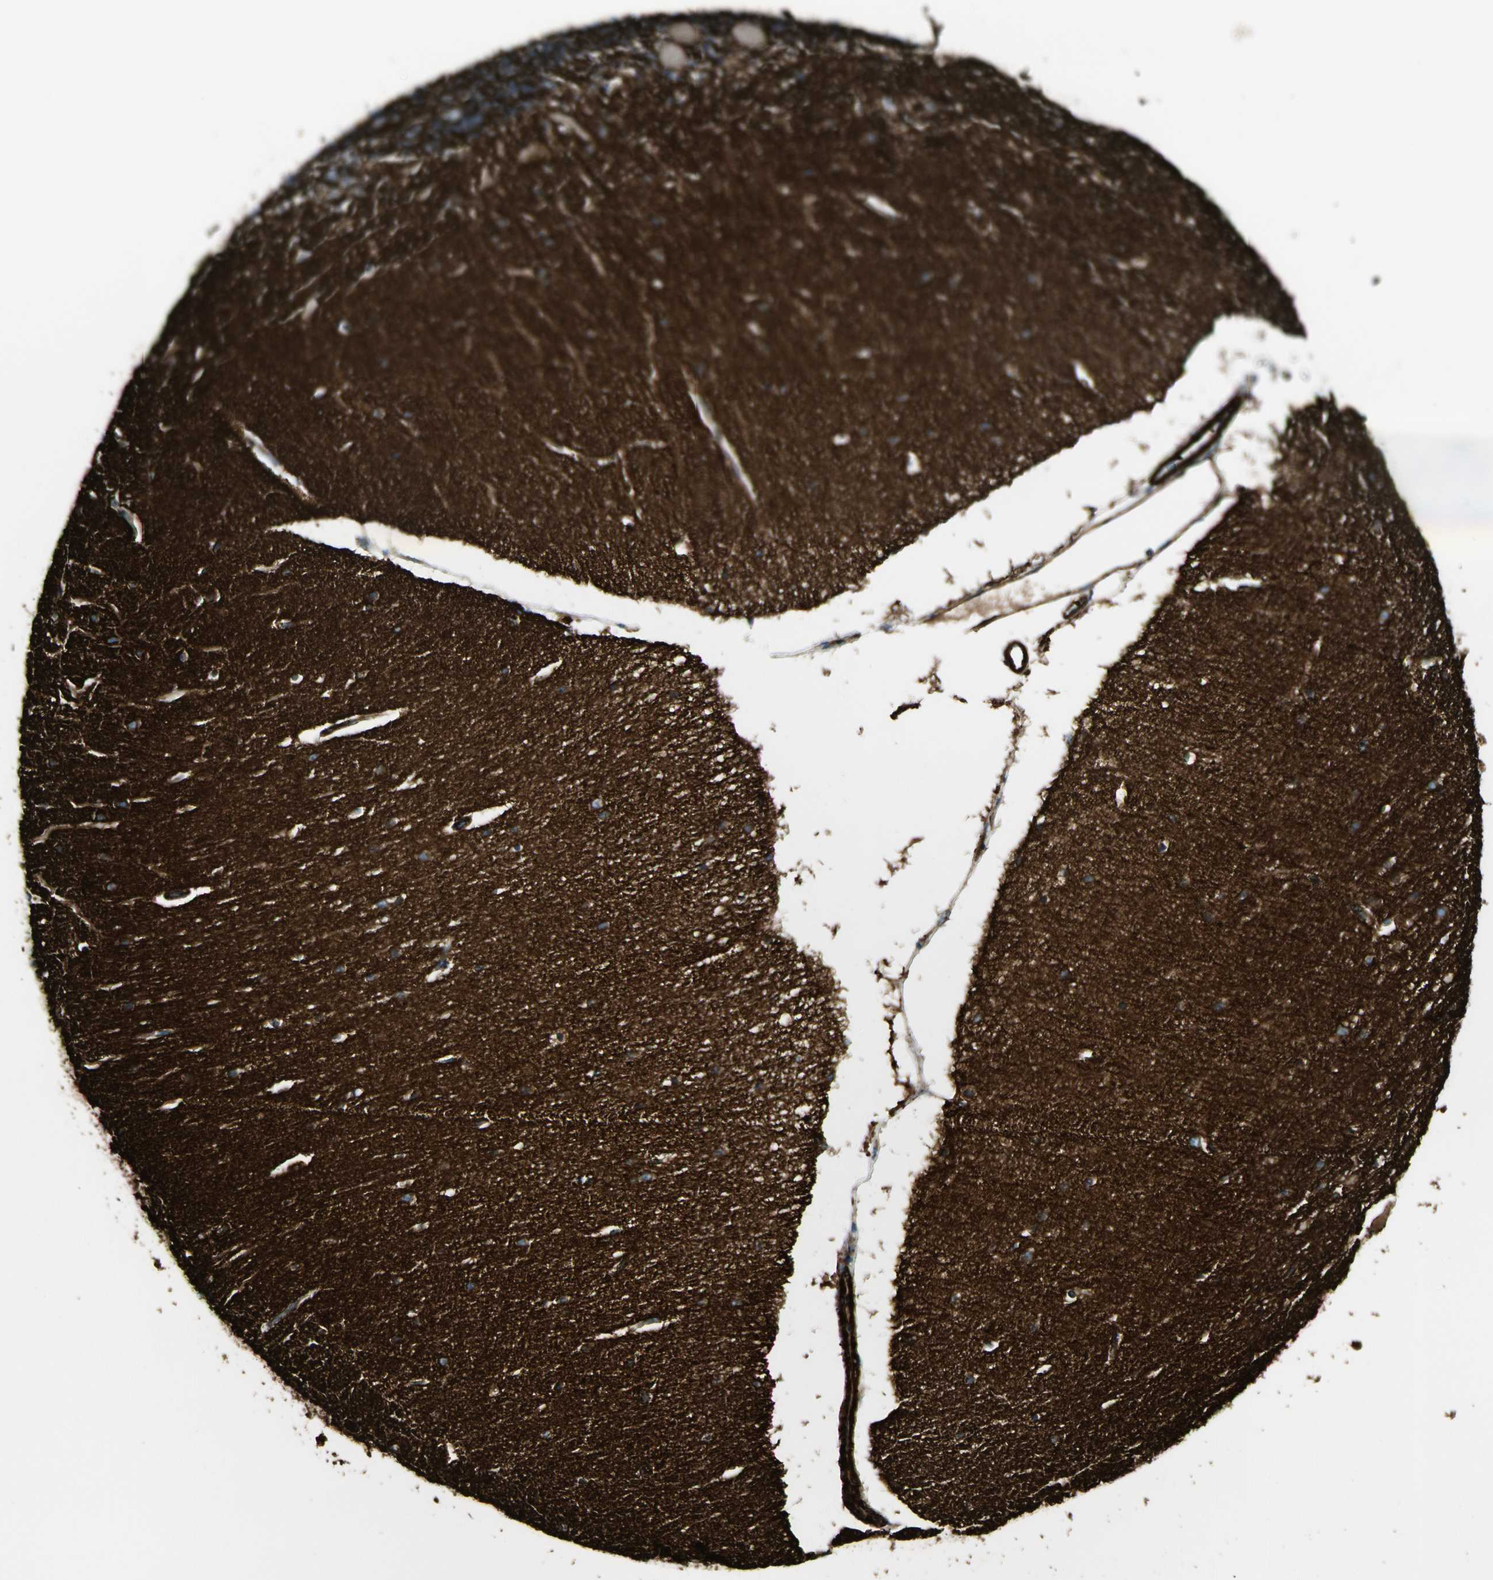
{"staining": {"intensity": "strong", "quantity": "<25%", "location": "cytoplasmic/membranous"}, "tissue": "cerebellum", "cell_type": "Cells in granular layer", "image_type": "normal", "snomed": [{"axis": "morphology", "description": "Normal tissue, NOS"}, {"axis": "topography", "description": "Cerebellum"}], "caption": "Immunohistochemistry (IHC) staining of benign cerebellum, which displays medium levels of strong cytoplasmic/membranous positivity in about <25% of cells in granular layer indicating strong cytoplasmic/membranous protein staining. The staining was performed using DAB (brown) for protein detection and nuclei were counterstained in hematoxylin (blue).", "gene": "MCAM", "patient": {"sex": "female", "age": 54}}